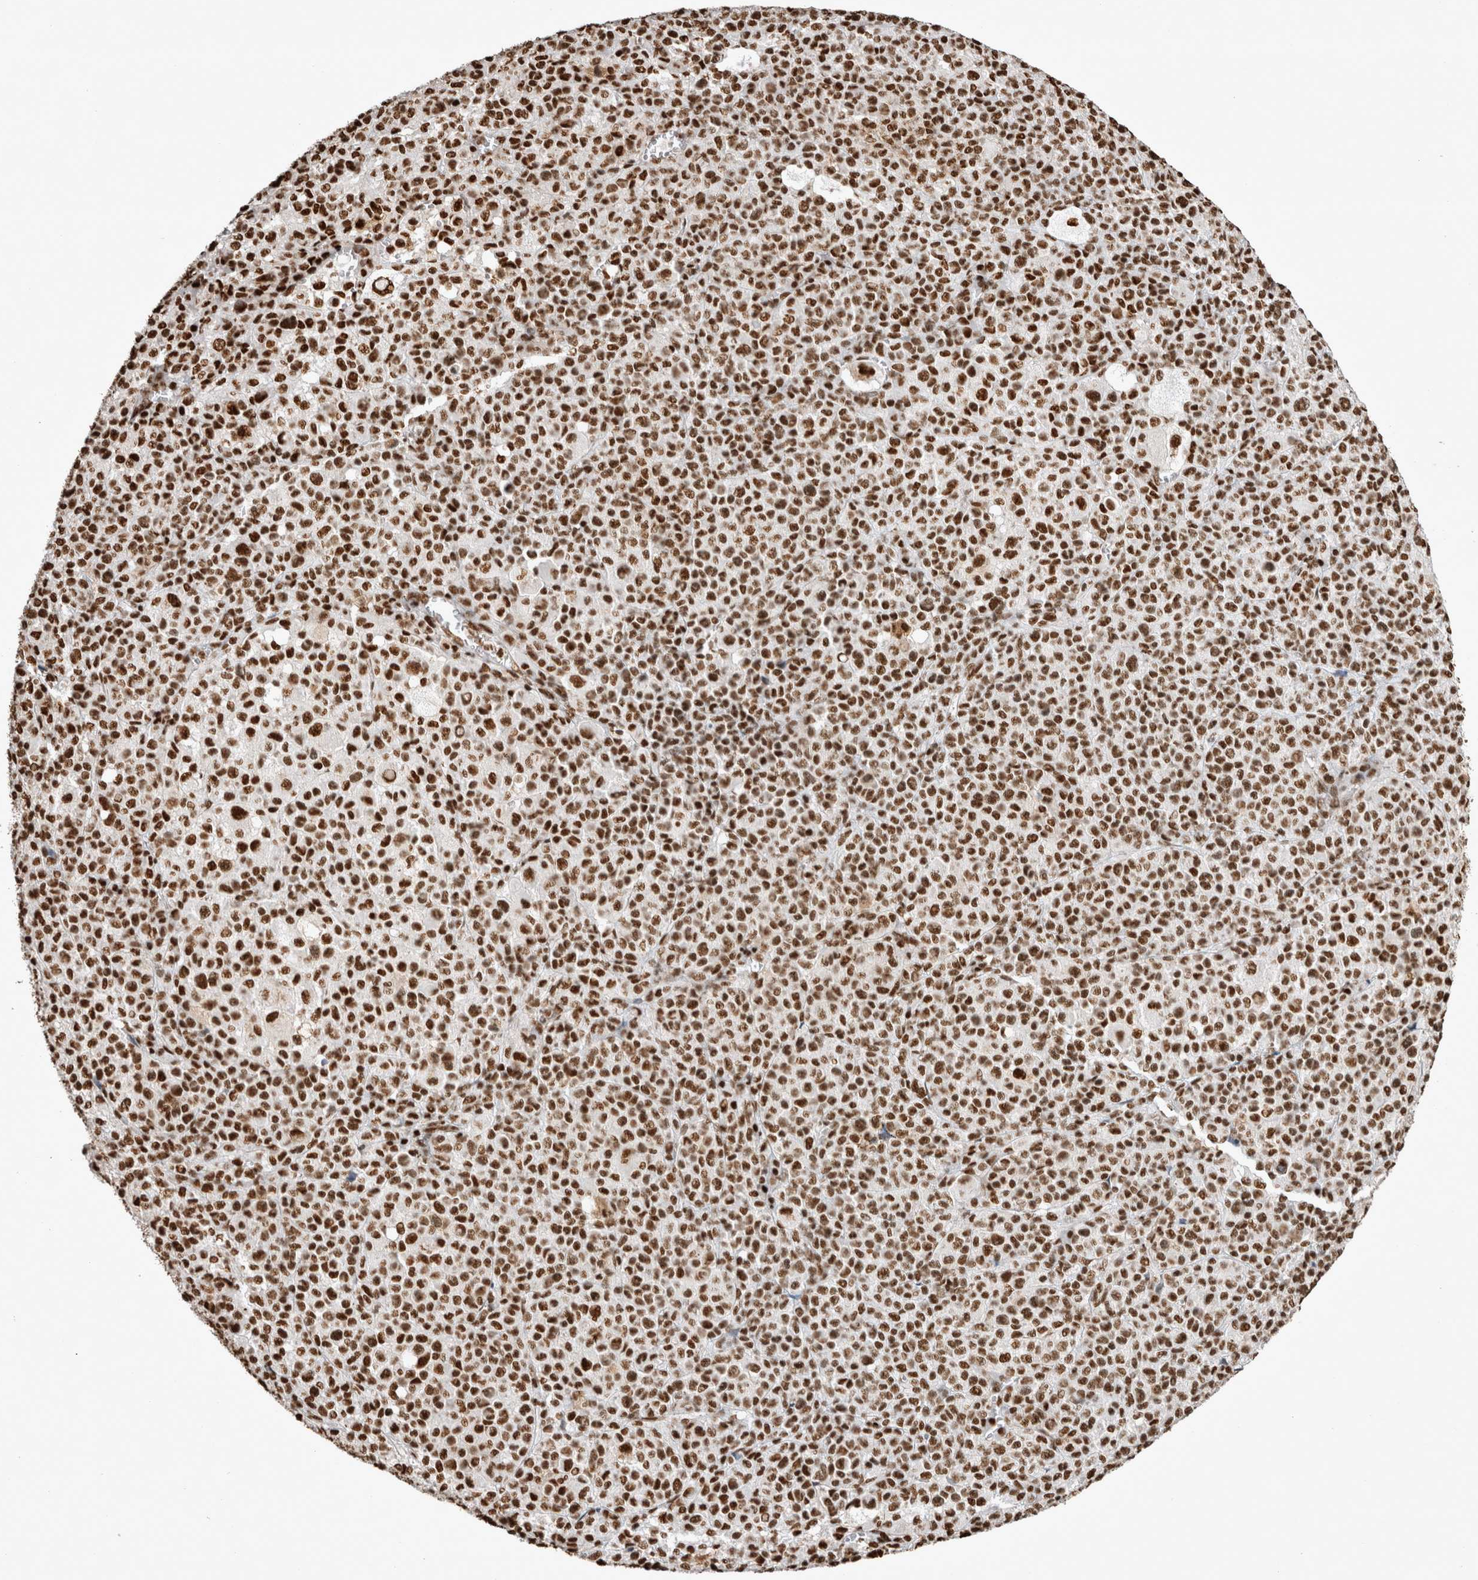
{"staining": {"intensity": "strong", "quantity": ">75%", "location": "nuclear"}, "tissue": "melanoma", "cell_type": "Tumor cells", "image_type": "cancer", "snomed": [{"axis": "morphology", "description": "Malignant melanoma, Metastatic site"}, {"axis": "topography", "description": "Skin"}], "caption": "About >75% of tumor cells in human malignant melanoma (metastatic site) display strong nuclear protein staining as visualized by brown immunohistochemical staining.", "gene": "EYA2", "patient": {"sex": "female", "age": 74}}